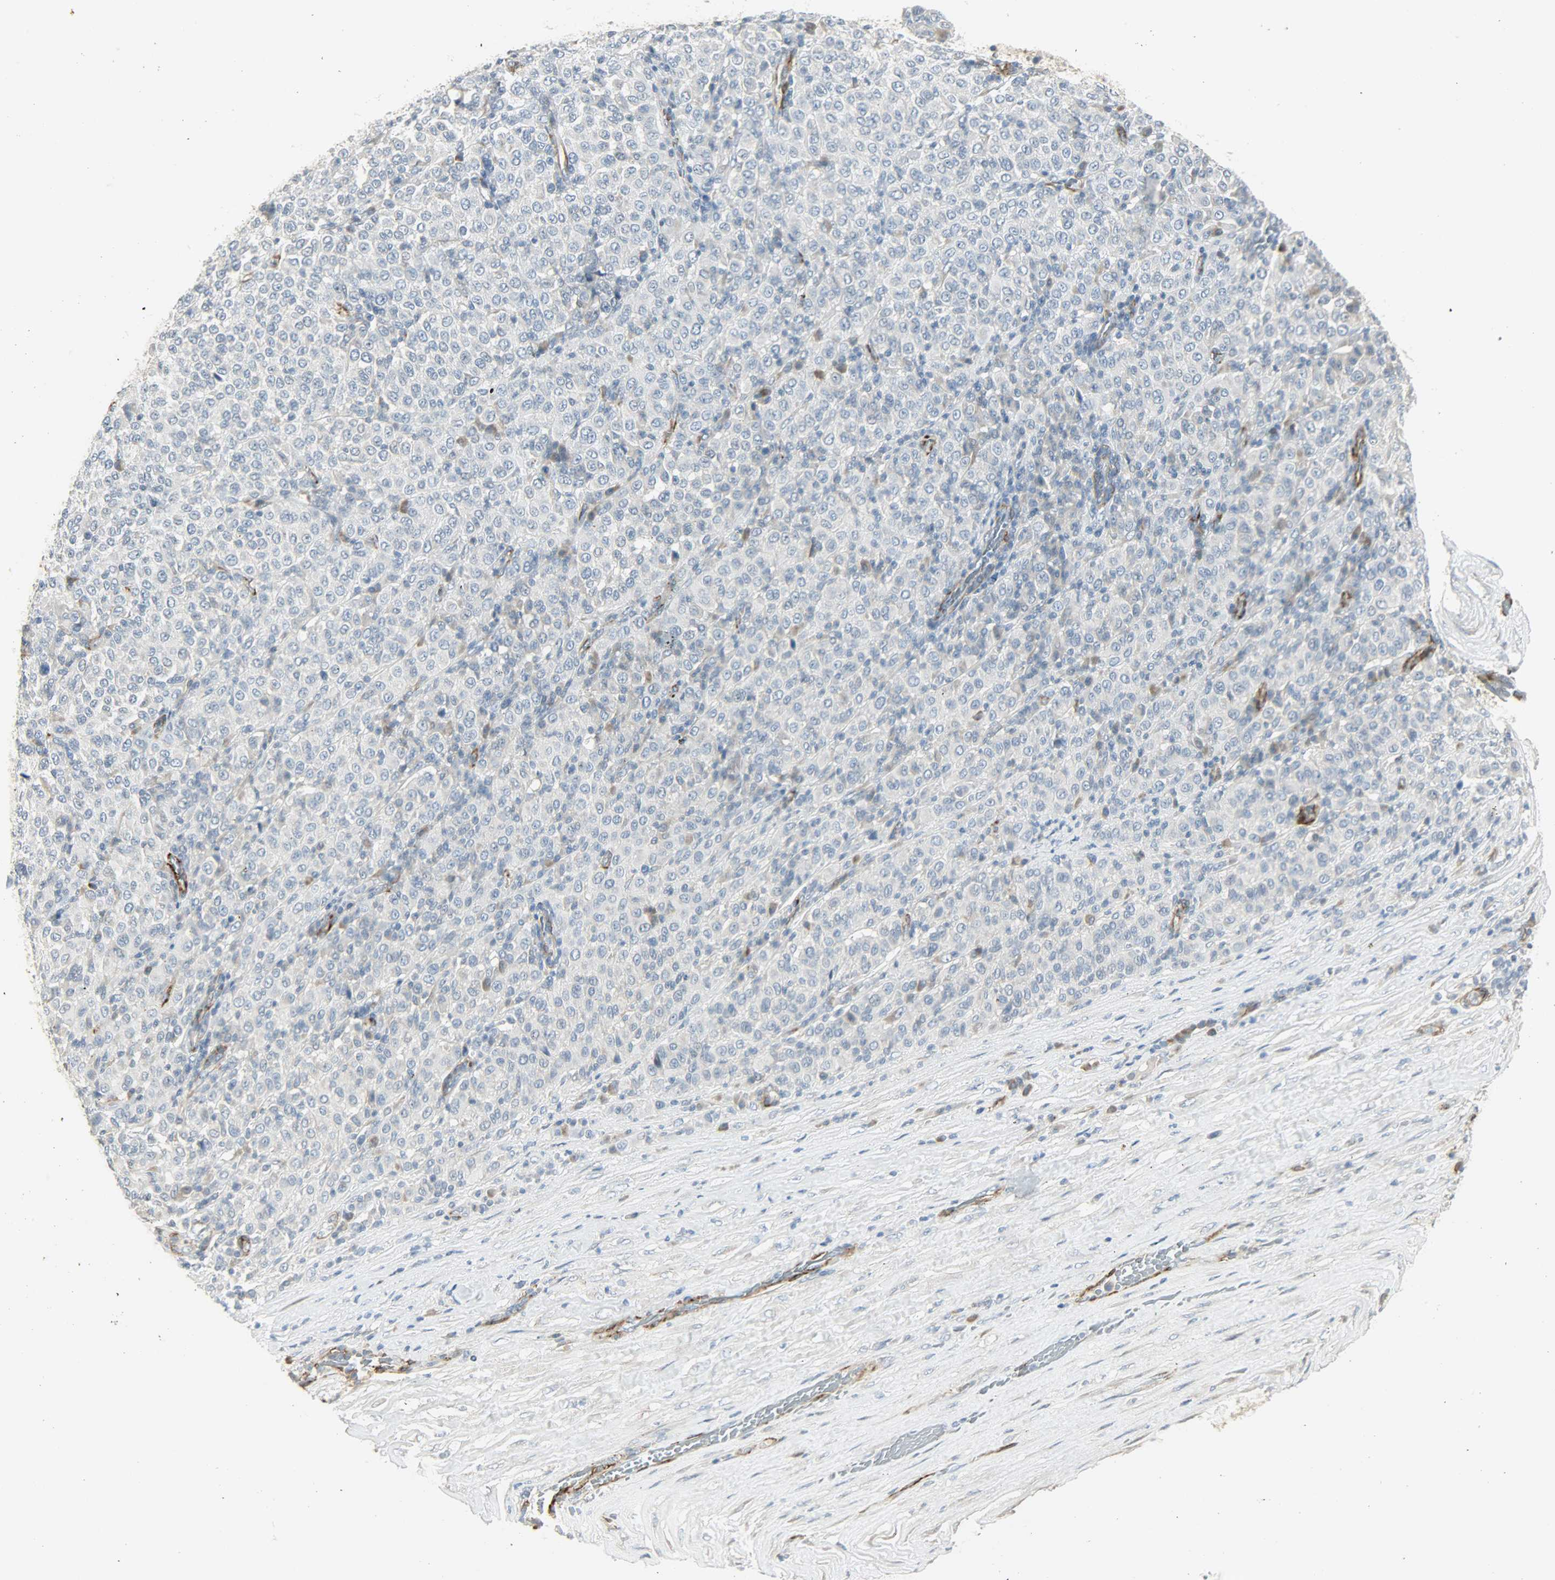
{"staining": {"intensity": "negative", "quantity": "none", "location": "none"}, "tissue": "melanoma", "cell_type": "Tumor cells", "image_type": "cancer", "snomed": [{"axis": "morphology", "description": "Malignant melanoma, Metastatic site"}, {"axis": "topography", "description": "Pancreas"}], "caption": "Protein analysis of melanoma exhibits no significant positivity in tumor cells.", "gene": "ENPEP", "patient": {"sex": "female", "age": 30}}